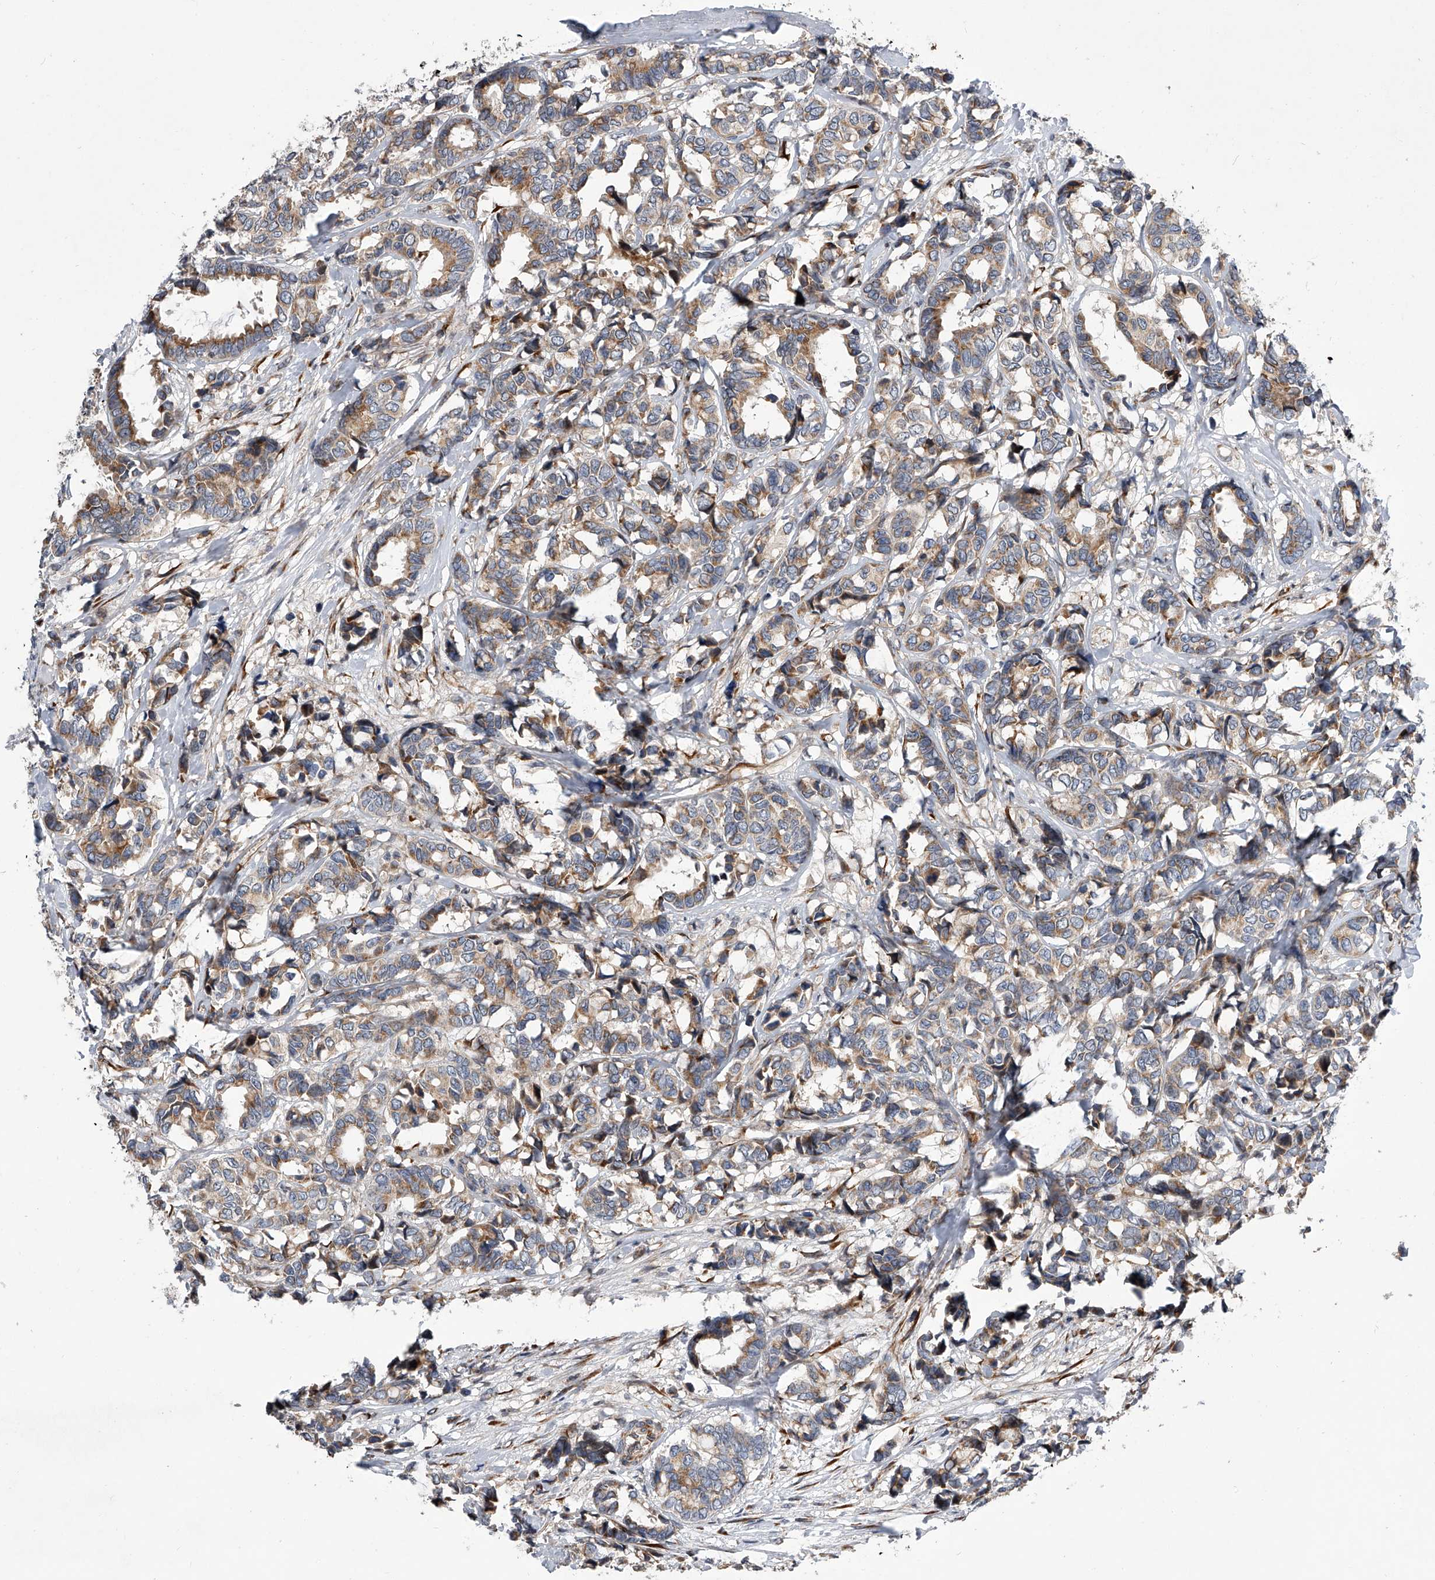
{"staining": {"intensity": "moderate", "quantity": ">75%", "location": "cytoplasmic/membranous"}, "tissue": "breast cancer", "cell_type": "Tumor cells", "image_type": "cancer", "snomed": [{"axis": "morphology", "description": "Duct carcinoma"}, {"axis": "topography", "description": "Breast"}], "caption": "Immunohistochemical staining of human breast cancer displays moderate cytoplasmic/membranous protein positivity in approximately >75% of tumor cells.", "gene": "DLGAP2", "patient": {"sex": "female", "age": 87}}